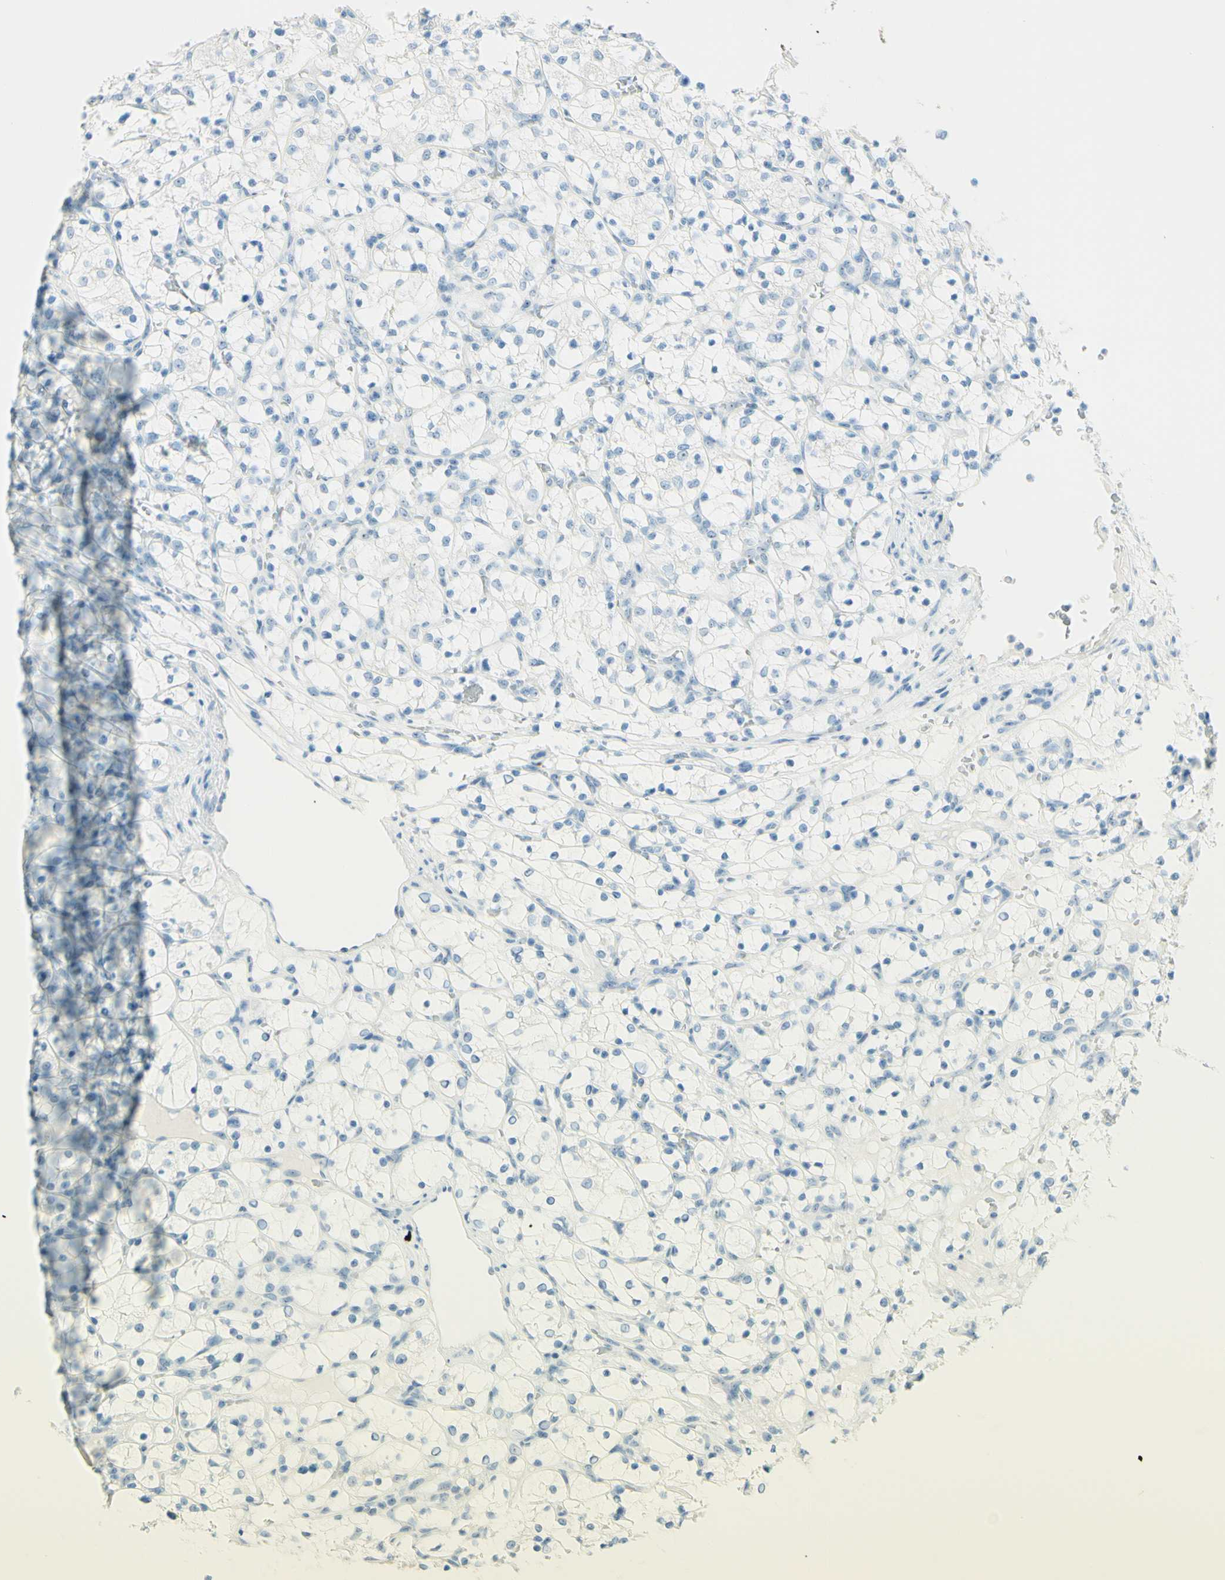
{"staining": {"intensity": "negative", "quantity": "none", "location": "none"}, "tissue": "renal cancer", "cell_type": "Tumor cells", "image_type": "cancer", "snomed": [{"axis": "morphology", "description": "Adenocarcinoma, NOS"}, {"axis": "topography", "description": "Kidney"}], "caption": "Renal cancer (adenocarcinoma) was stained to show a protein in brown. There is no significant staining in tumor cells.", "gene": "FMR1NB", "patient": {"sex": "female", "age": 69}}